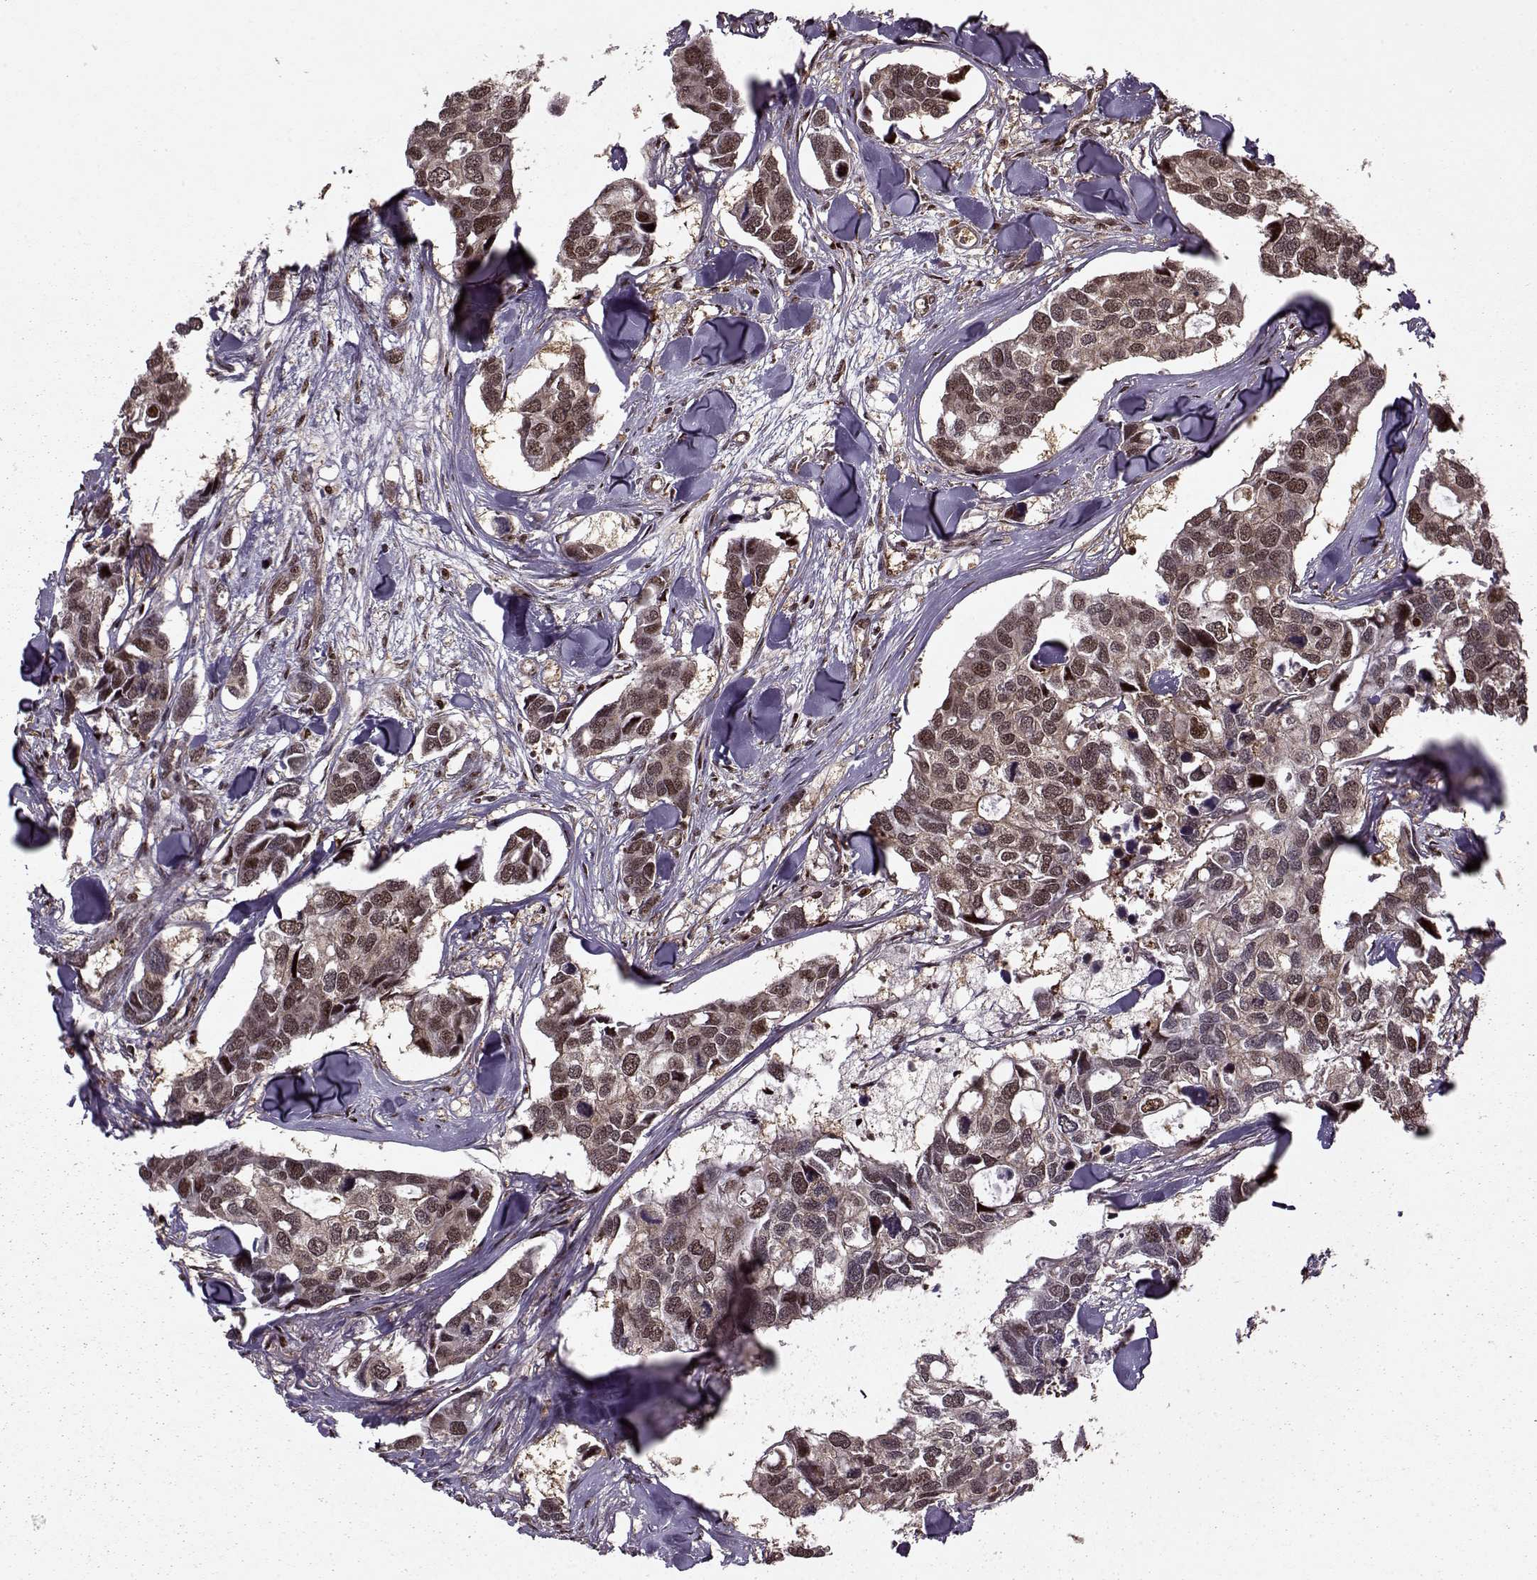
{"staining": {"intensity": "moderate", "quantity": ">75%", "location": "nuclear"}, "tissue": "breast cancer", "cell_type": "Tumor cells", "image_type": "cancer", "snomed": [{"axis": "morphology", "description": "Duct carcinoma"}, {"axis": "topography", "description": "Breast"}], "caption": "The histopathology image reveals staining of invasive ductal carcinoma (breast), revealing moderate nuclear protein staining (brown color) within tumor cells. The staining was performed using DAB to visualize the protein expression in brown, while the nuclei were stained in blue with hematoxylin (Magnification: 20x).", "gene": "PSMA7", "patient": {"sex": "female", "age": 83}}